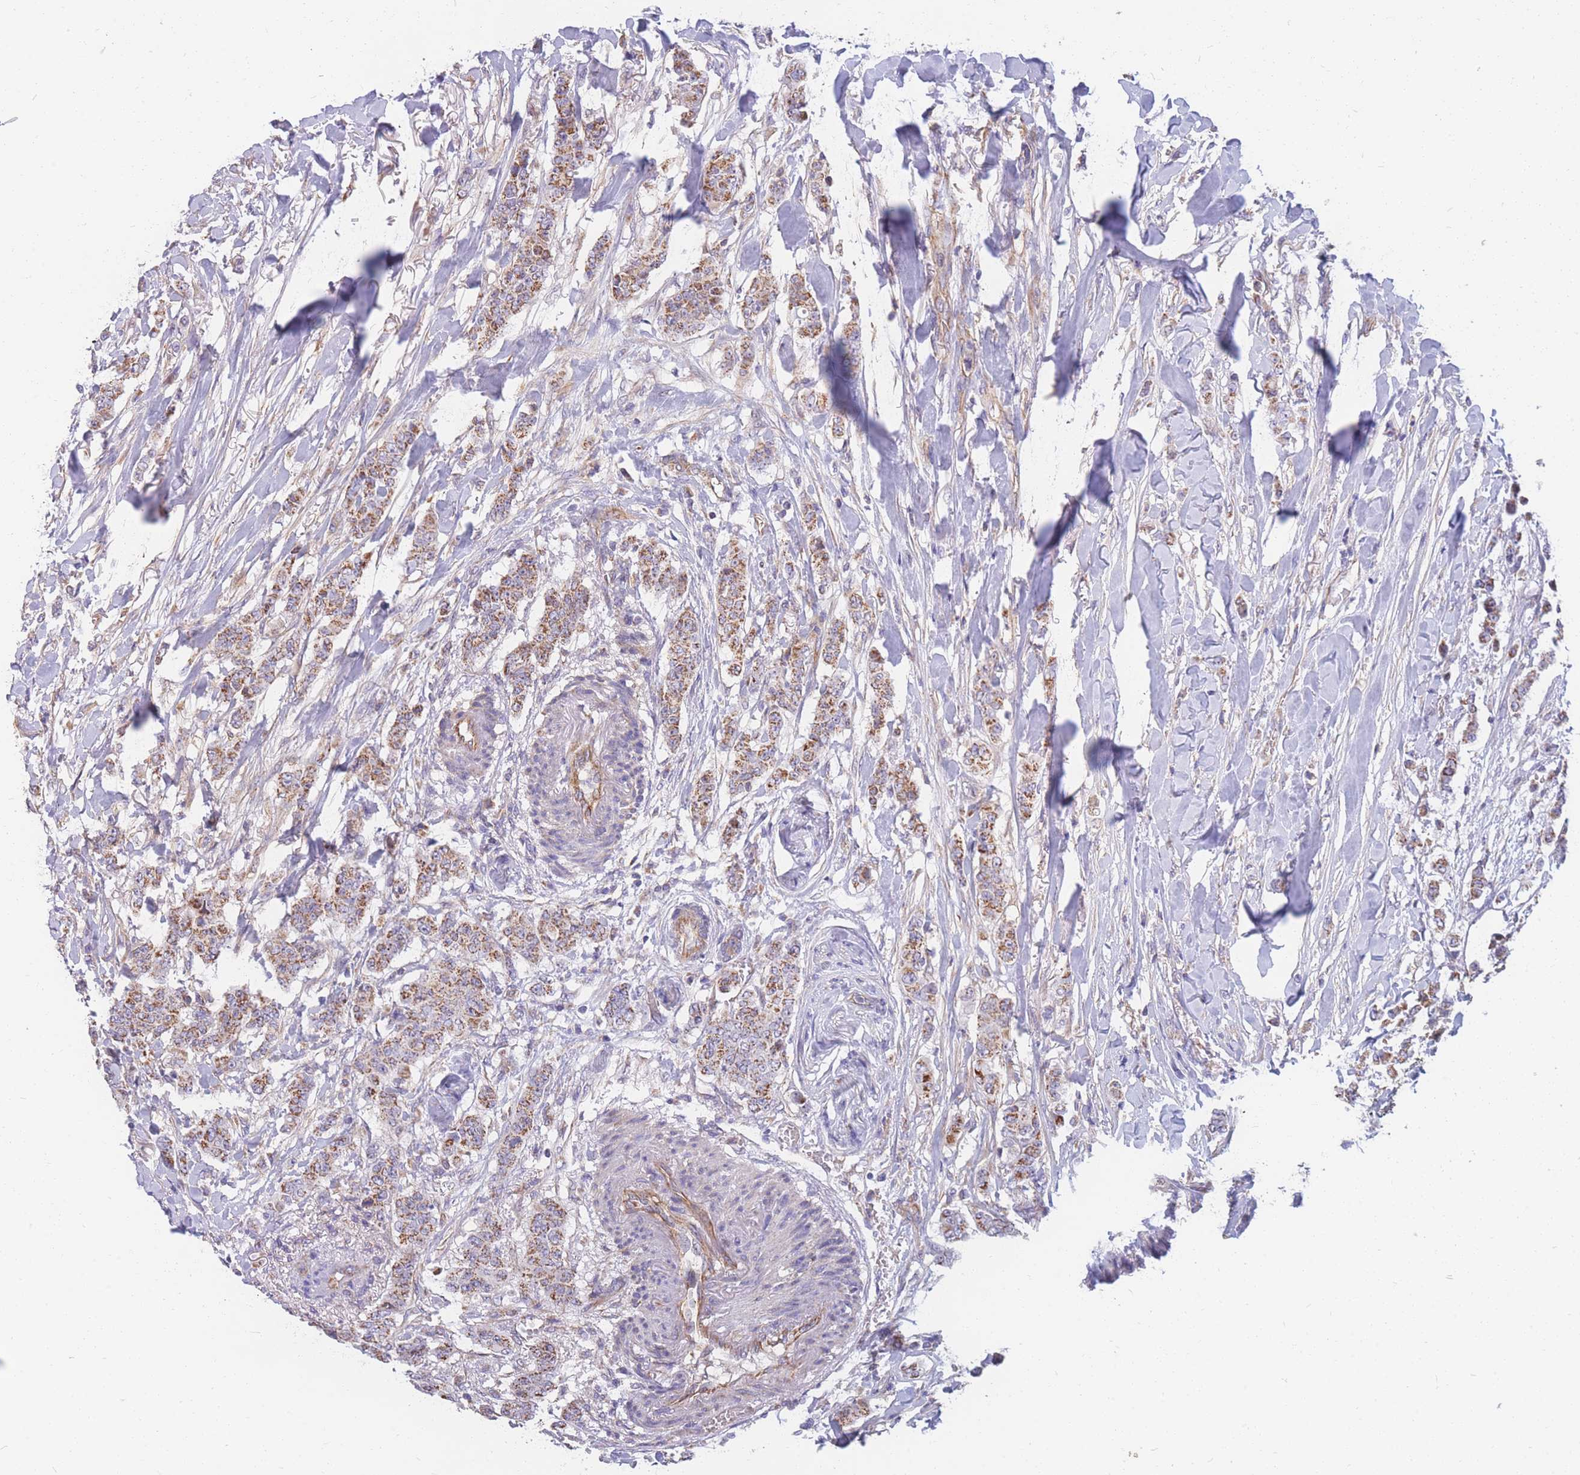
{"staining": {"intensity": "strong", "quantity": ">75%", "location": "cytoplasmic/membranous"}, "tissue": "breast cancer", "cell_type": "Tumor cells", "image_type": "cancer", "snomed": [{"axis": "morphology", "description": "Duct carcinoma"}, {"axis": "topography", "description": "Breast"}], "caption": "Protein expression analysis of infiltrating ductal carcinoma (breast) reveals strong cytoplasmic/membranous staining in approximately >75% of tumor cells.", "gene": "MRPS9", "patient": {"sex": "female", "age": 40}}